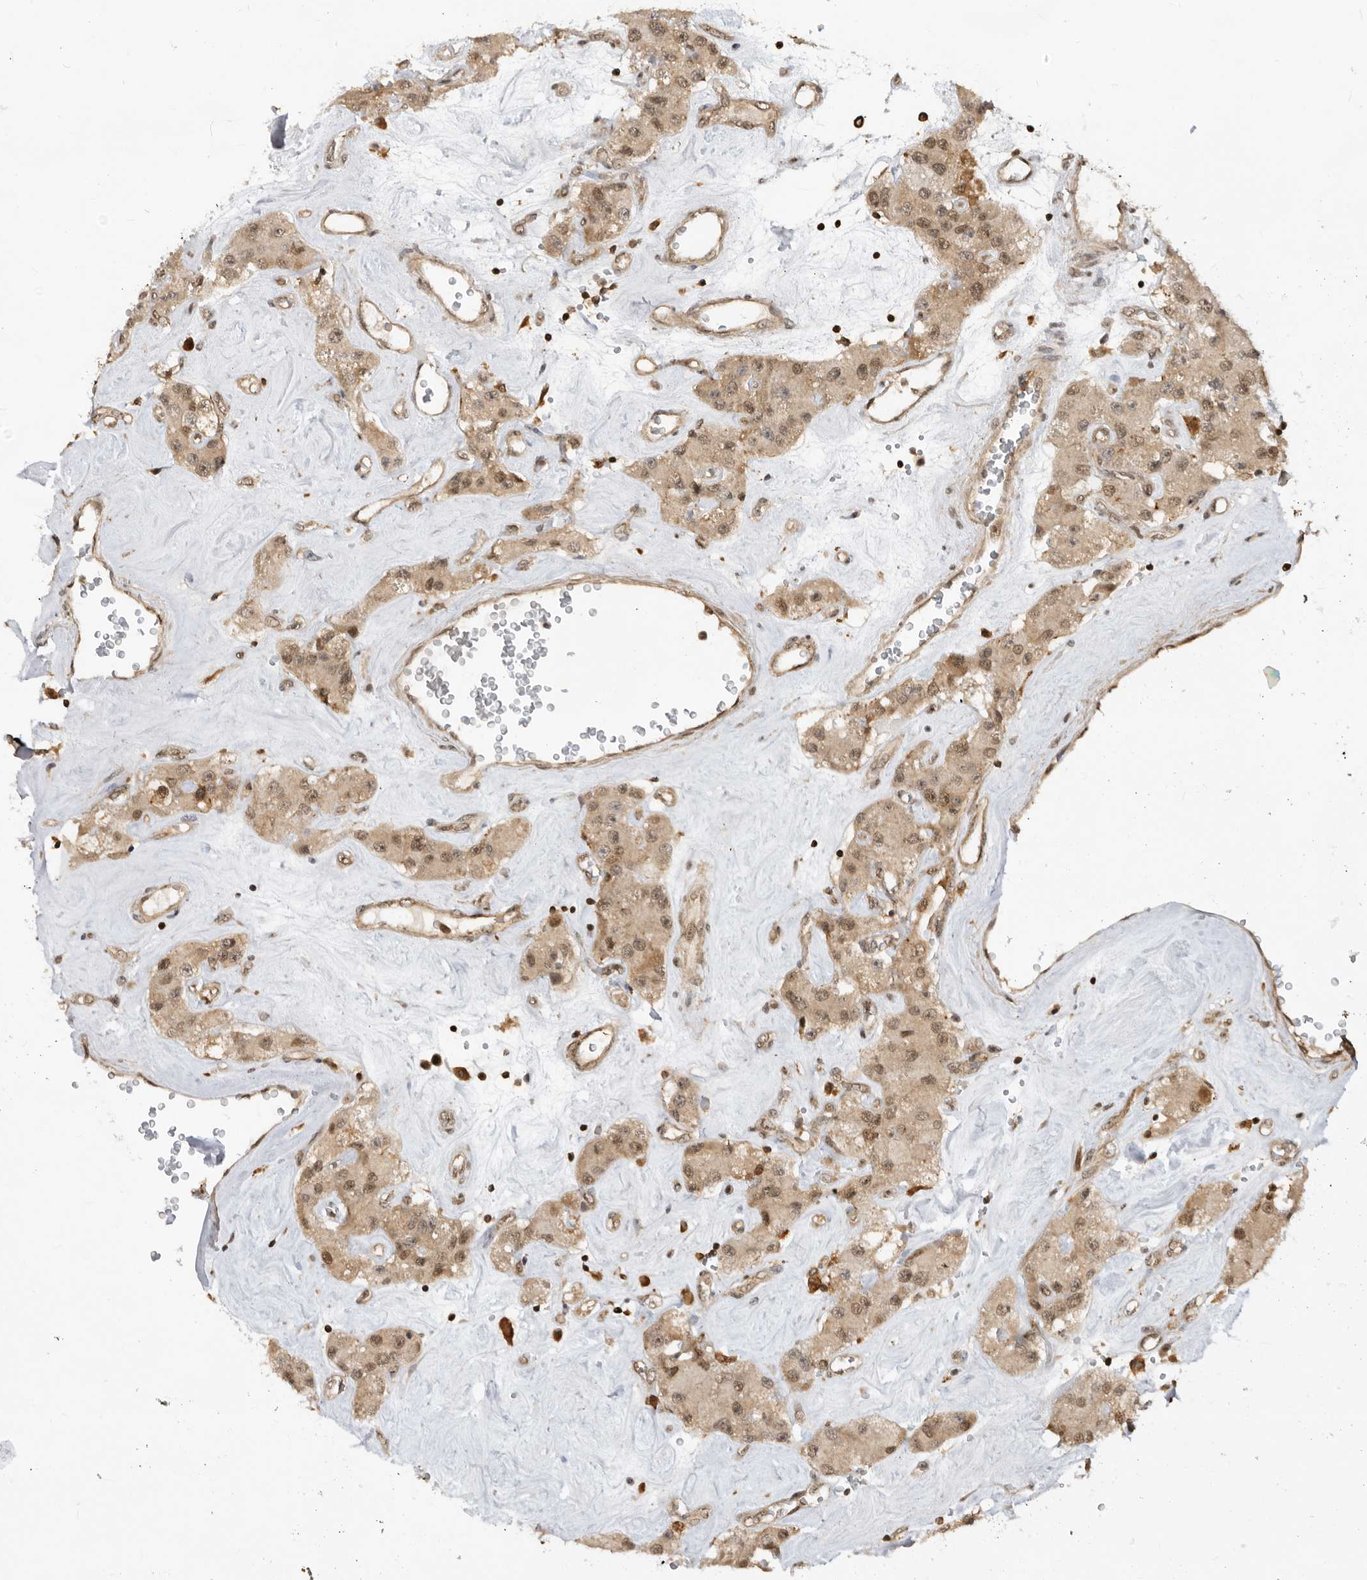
{"staining": {"intensity": "moderate", "quantity": ">75%", "location": "cytoplasmic/membranous,nuclear"}, "tissue": "carcinoid", "cell_type": "Tumor cells", "image_type": "cancer", "snomed": [{"axis": "morphology", "description": "Carcinoid, malignant, NOS"}, {"axis": "topography", "description": "Pancreas"}], "caption": "Protein staining of carcinoid tissue demonstrates moderate cytoplasmic/membranous and nuclear expression in approximately >75% of tumor cells.", "gene": "ADPRS", "patient": {"sex": "male", "age": 41}}